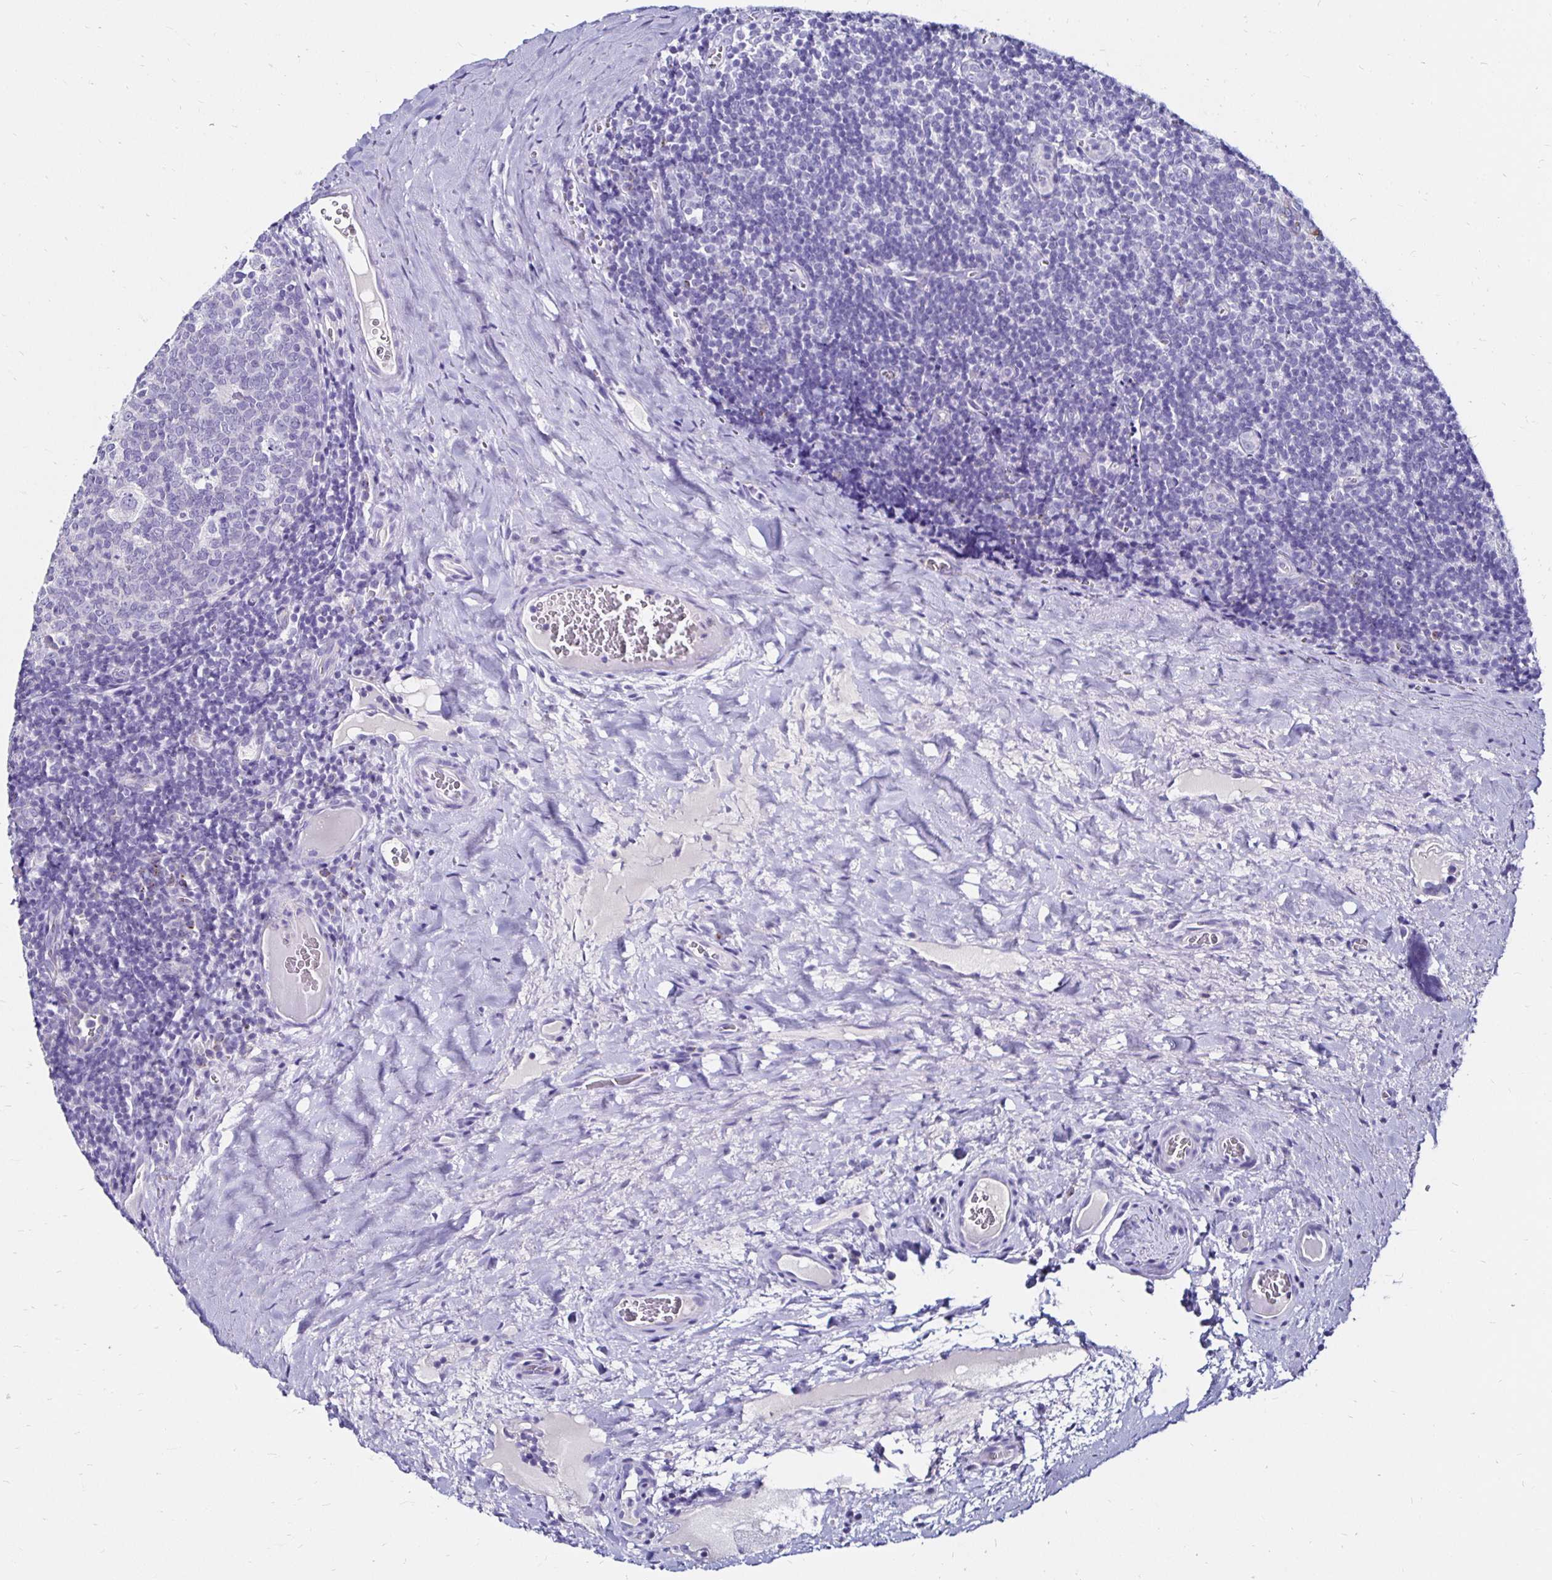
{"staining": {"intensity": "negative", "quantity": "none", "location": "none"}, "tissue": "tonsil", "cell_type": "Germinal center cells", "image_type": "normal", "snomed": [{"axis": "morphology", "description": "Normal tissue, NOS"}, {"axis": "morphology", "description": "Inflammation, NOS"}, {"axis": "topography", "description": "Tonsil"}], "caption": "Human tonsil stained for a protein using immunohistochemistry (IHC) exhibits no staining in germinal center cells.", "gene": "KCNT1", "patient": {"sex": "female", "age": 31}}